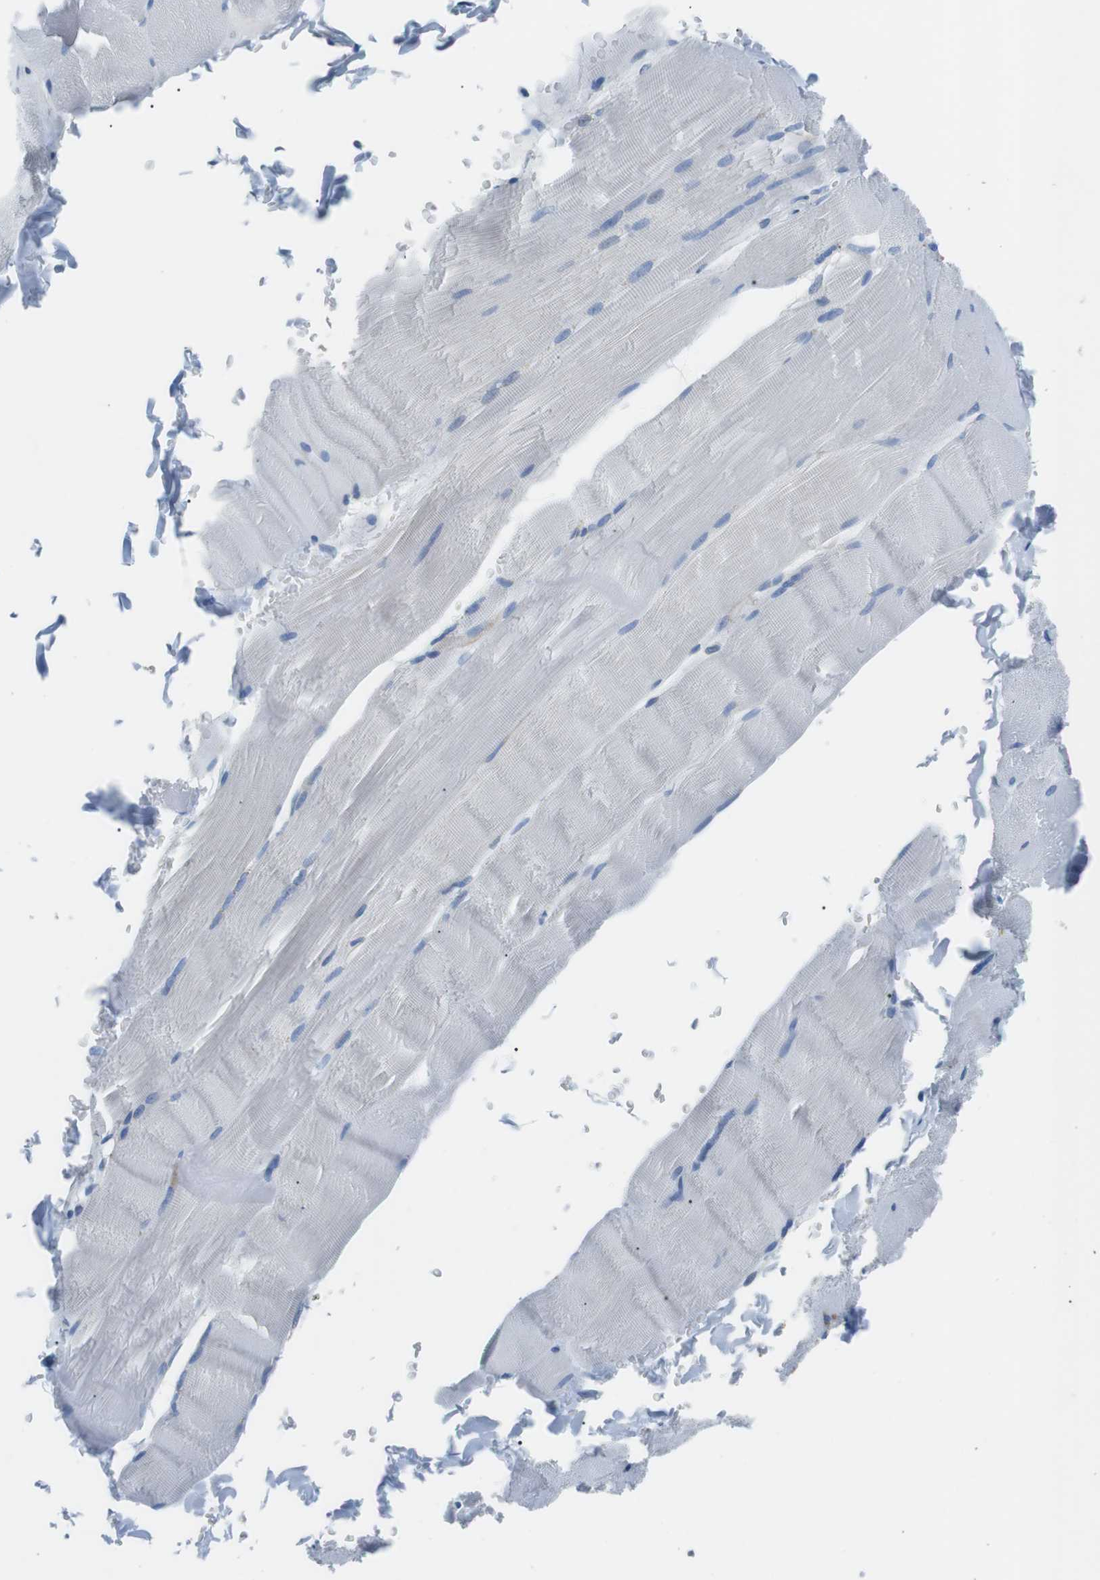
{"staining": {"intensity": "negative", "quantity": "none", "location": "none"}, "tissue": "skeletal muscle", "cell_type": "Myocytes", "image_type": "normal", "snomed": [{"axis": "morphology", "description": "Normal tissue, NOS"}, {"axis": "topography", "description": "Skin"}, {"axis": "topography", "description": "Skeletal muscle"}], "caption": "Immunohistochemistry image of benign skeletal muscle: human skeletal muscle stained with DAB demonstrates no significant protein expression in myocytes. (IHC, brightfield microscopy, high magnification).", "gene": "MUC2", "patient": {"sex": "male", "age": 83}}